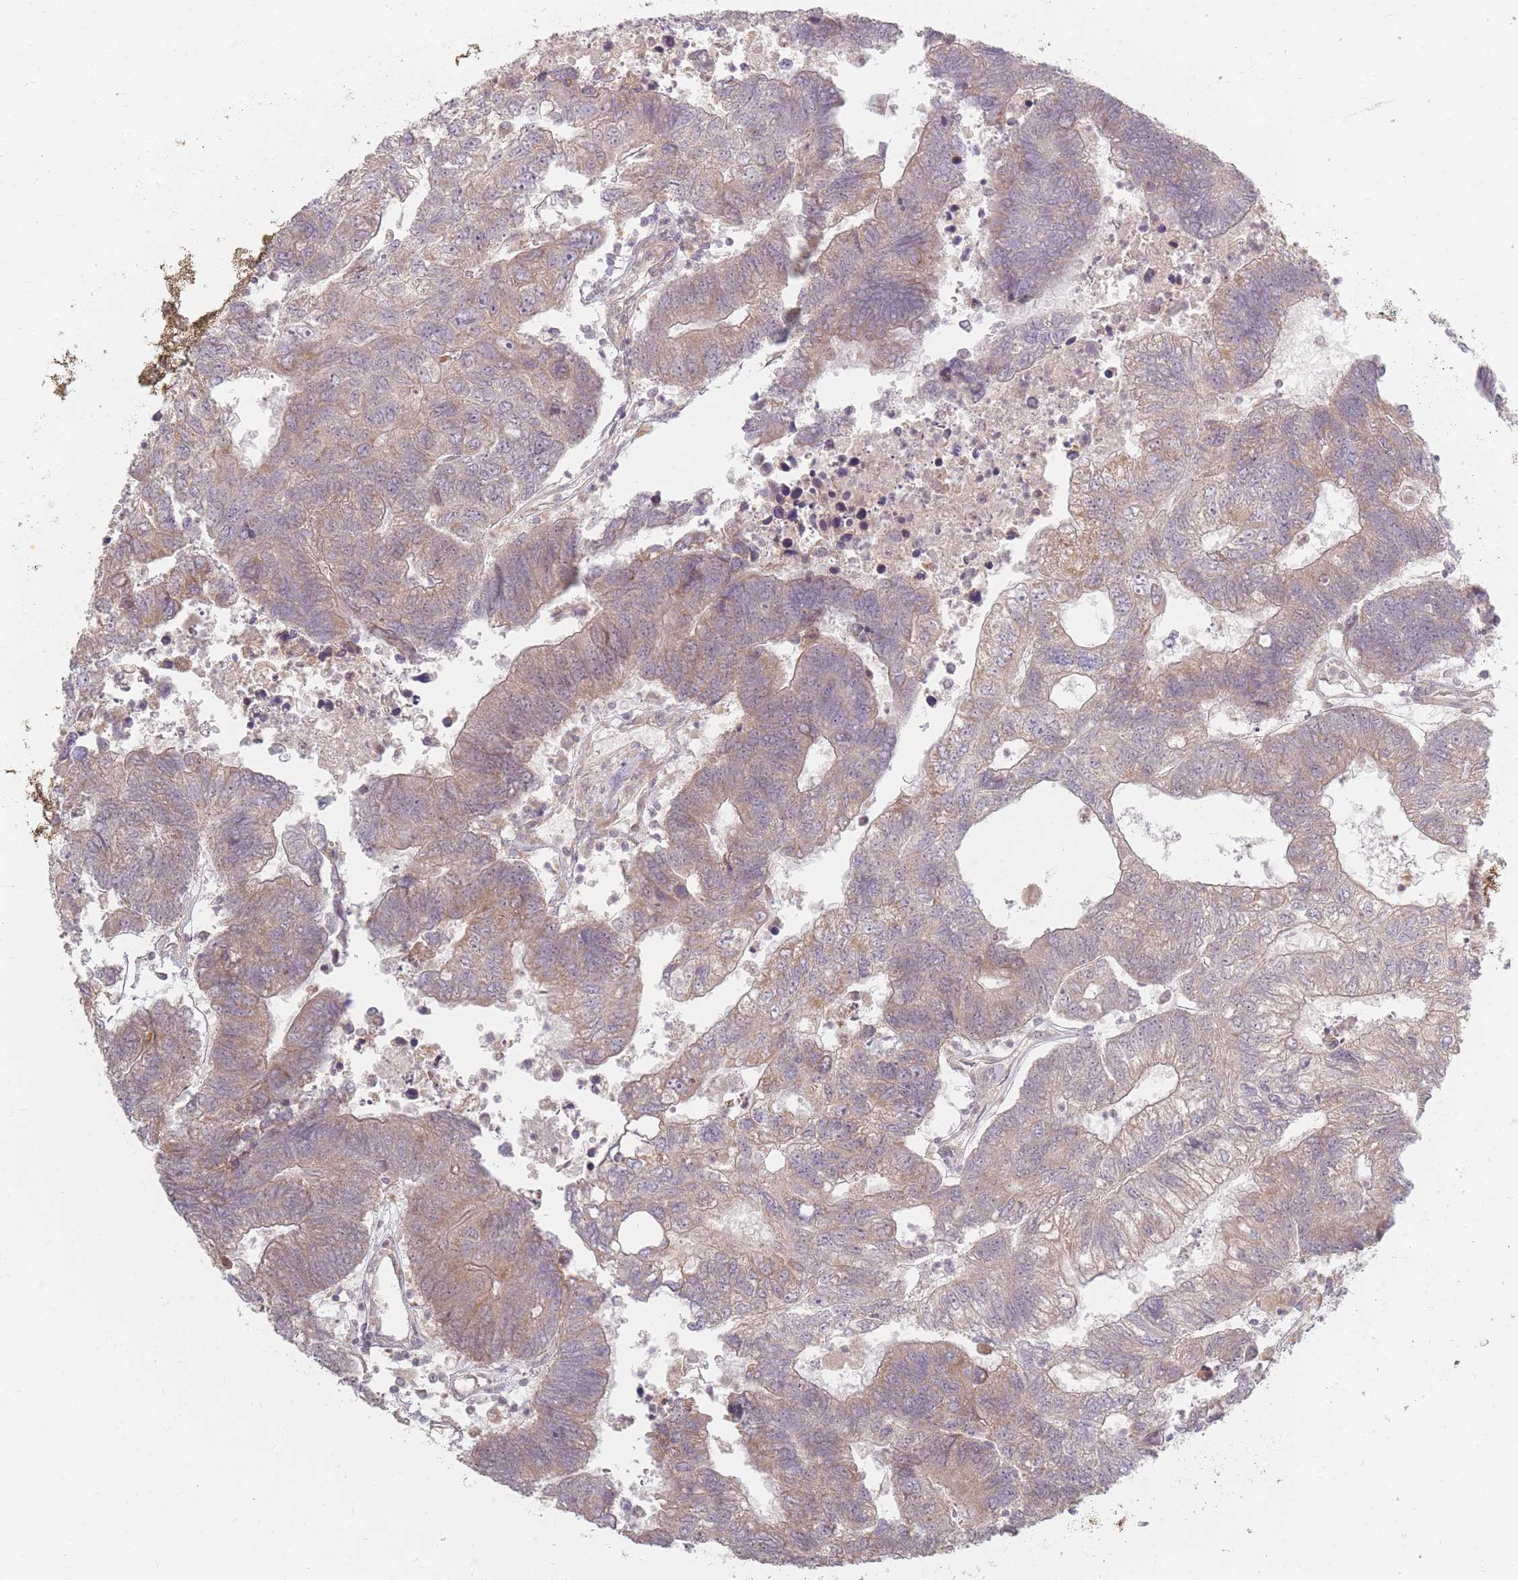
{"staining": {"intensity": "weak", "quantity": "25%-75%", "location": "cytoplasmic/membranous"}, "tissue": "colorectal cancer", "cell_type": "Tumor cells", "image_type": "cancer", "snomed": [{"axis": "morphology", "description": "Adenocarcinoma, NOS"}, {"axis": "topography", "description": "Colon"}], "caption": "Colorectal adenocarcinoma stained with DAB (3,3'-diaminobenzidine) immunohistochemistry (IHC) demonstrates low levels of weak cytoplasmic/membranous expression in about 25%-75% of tumor cells.", "gene": "MRPS6", "patient": {"sex": "female", "age": 48}}